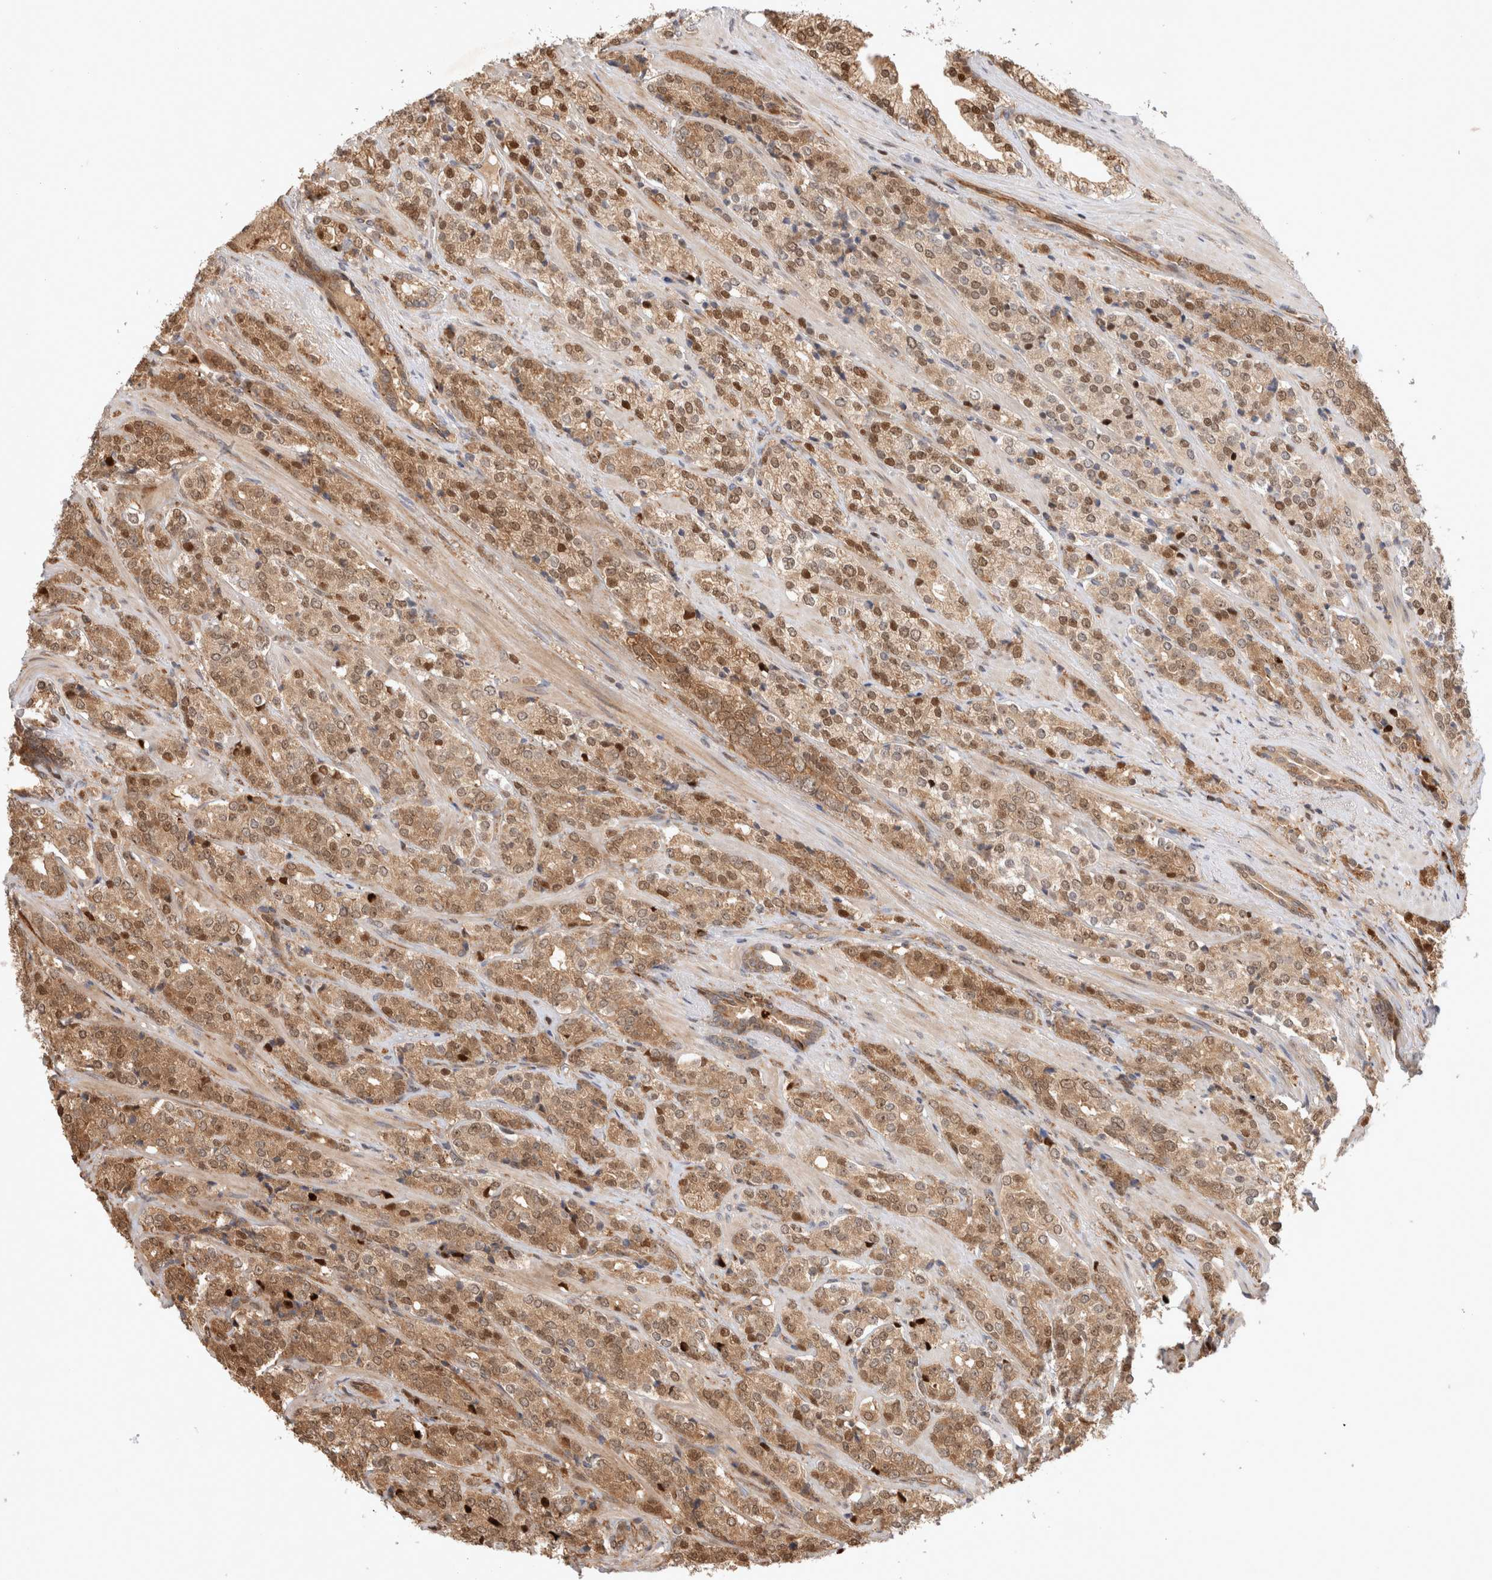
{"staining": {"intensity": "moderate", "quantity": ">75%", "location": "cytoplasmic/membranous,nuclear"}, "tissue": "prostate cancer", "cell_type": "Tumor cells", "image_type": "cancer", "snomed": [{"axis": "morphology", "description": "Adenocarcinoma, High grade"}, {"axis": "topography", "description": "Prostate"}], "caption": "Immunohistochemical staining of human prostate cancer (adenocarcinoma (high-grade)) demonstrates medium levels of moderate cytoplasmic/membranous and nuclear protein expression in approximately >75% of tumor cells. The staining is performed using DAB brown chromogen to label protein expression. The nuclei are counter-stained blue using hematoxylin.", "gene": "OTUD6B", "patient": {"sex": "male", "age": 71}}